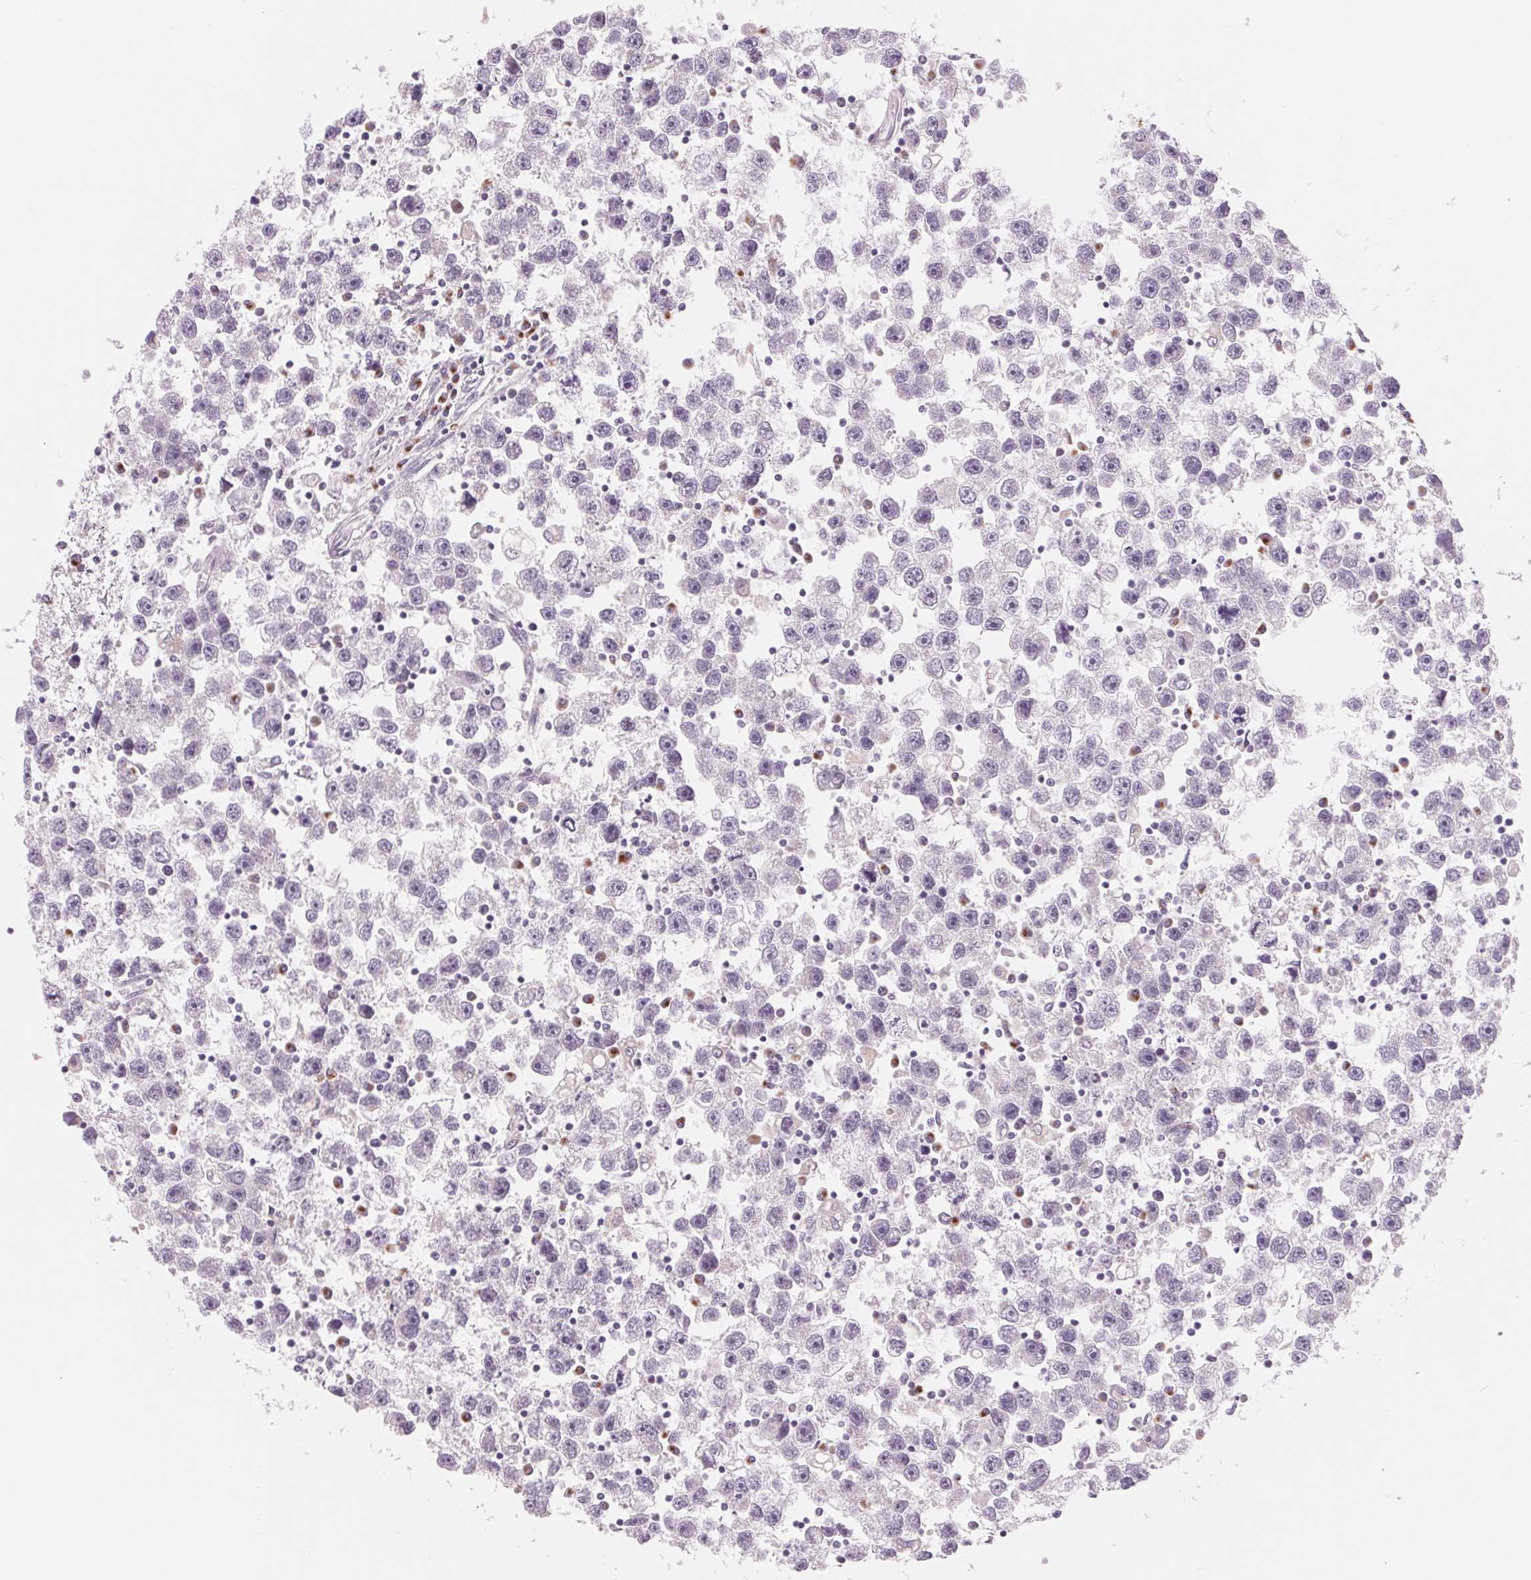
{"staining": {"intensity": "negative", "quantity": "none", "location": "none"}, "tissue": "testis cancer", "cell_type": "Tumor cells", "image_type": "cancer", "snomed": [{"axis": "morphology", "description": "Seminoma, NOS"}, {"axis": "topography", "description": "Testis"}], "caption": "Immunohistochemical staining of testis cancer reveals no significant positivity in tumor cells. The staining was performed using DAB to visualize the protein expression in brown, while the nuclei were stained in blue with hematoxylin (Magnification: 20x).", "gene": "IL9R", "patient": {"sex": "male", "age": 30}}